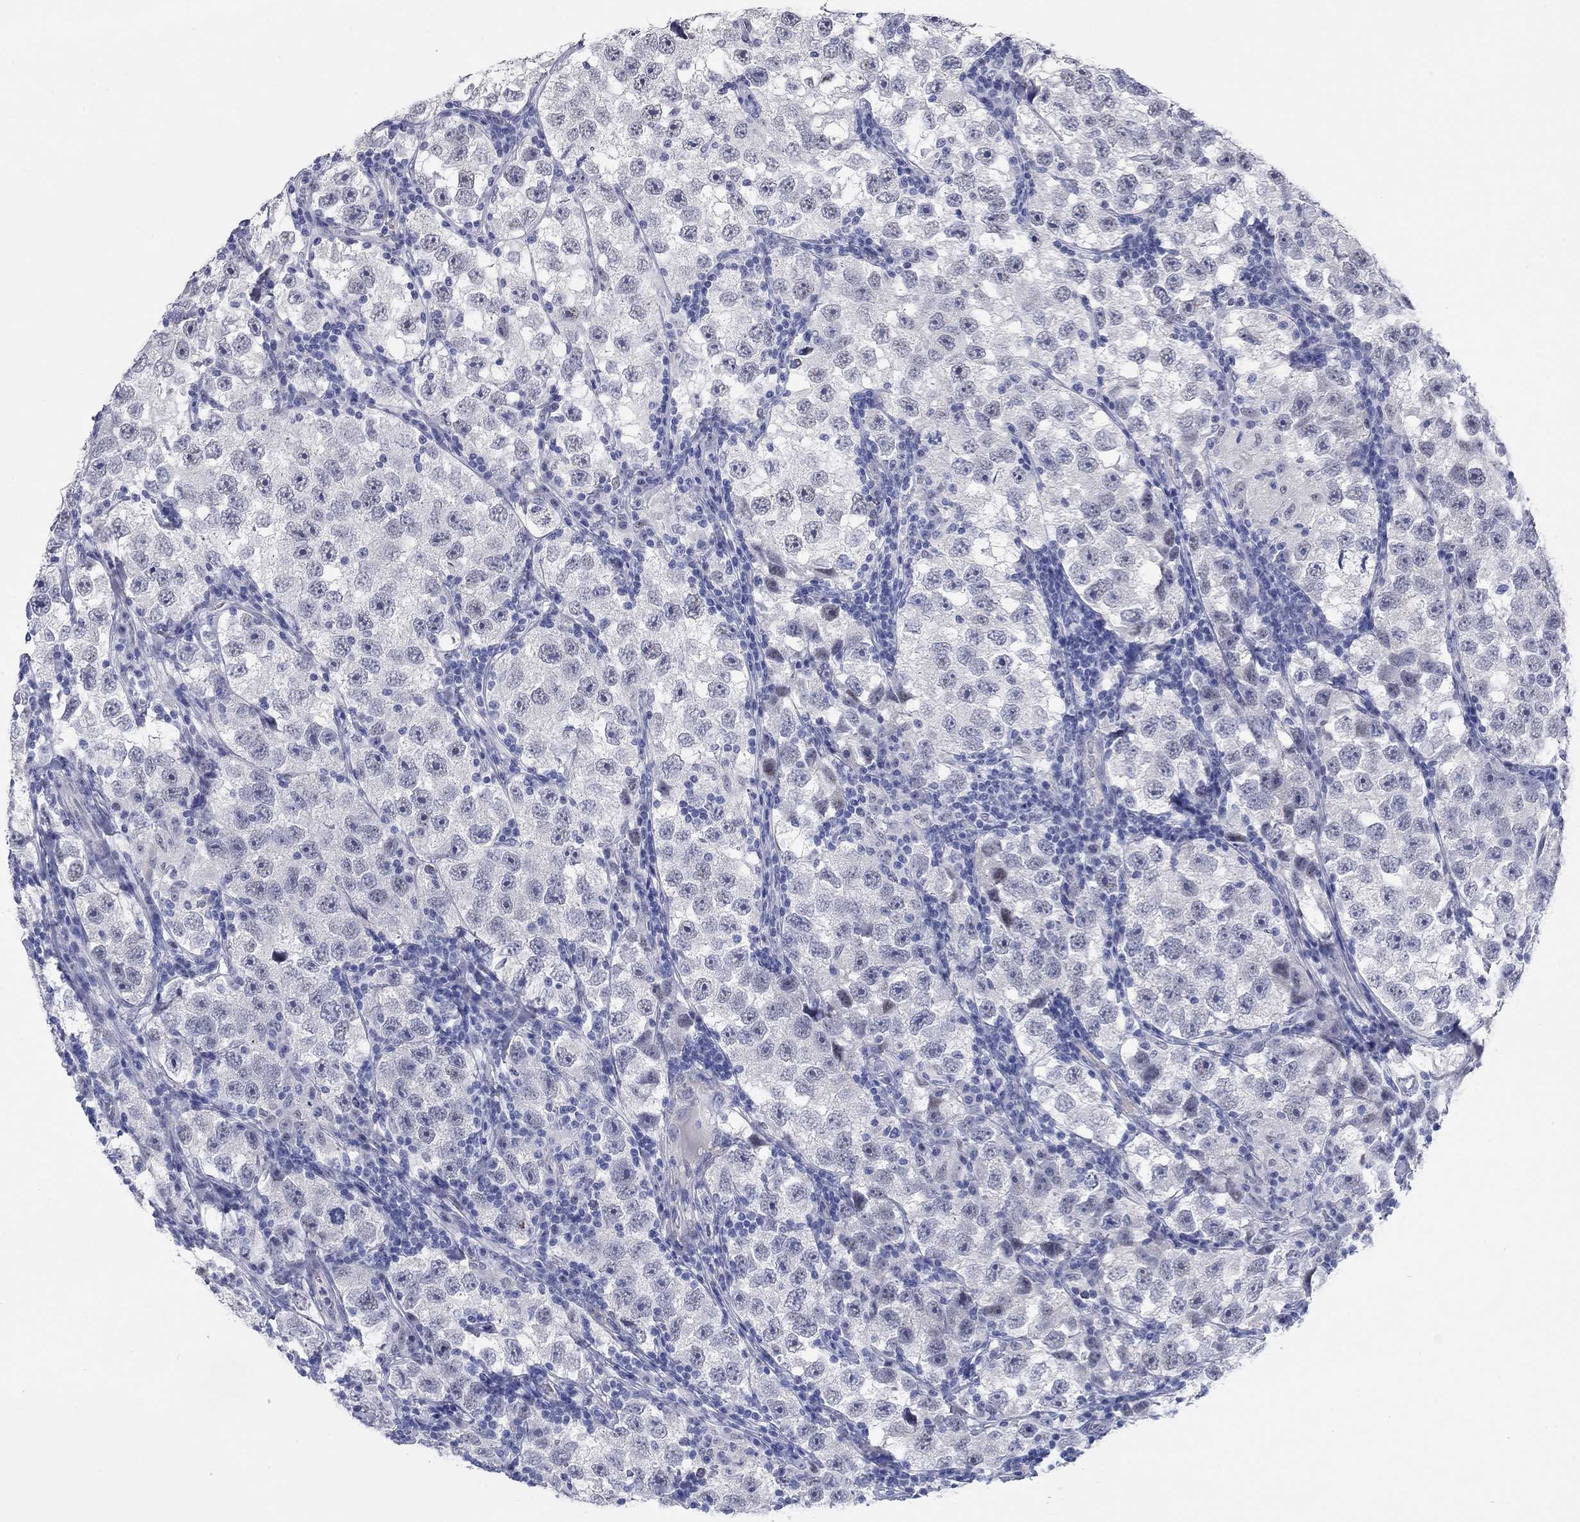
{"staining": {"intensity": "negative", "quantity": "none", "location": "none"}, "tissue": "testis cancer", "cell_type": "Tumor cells", "image_type": "cancer", "snomed": [{"axis": "morphology", "description": "Seminoma, NOS"}, {"axis": "topography", "description": "Testis"}], "caption": "High power microscopy histopathology image of an immunohistochemistry (IHC) image of seminoma (testis), revealing no significant staining in tumor cells.", "gene": "WASF3", "patient": {"sex": "male", "age": 26}}